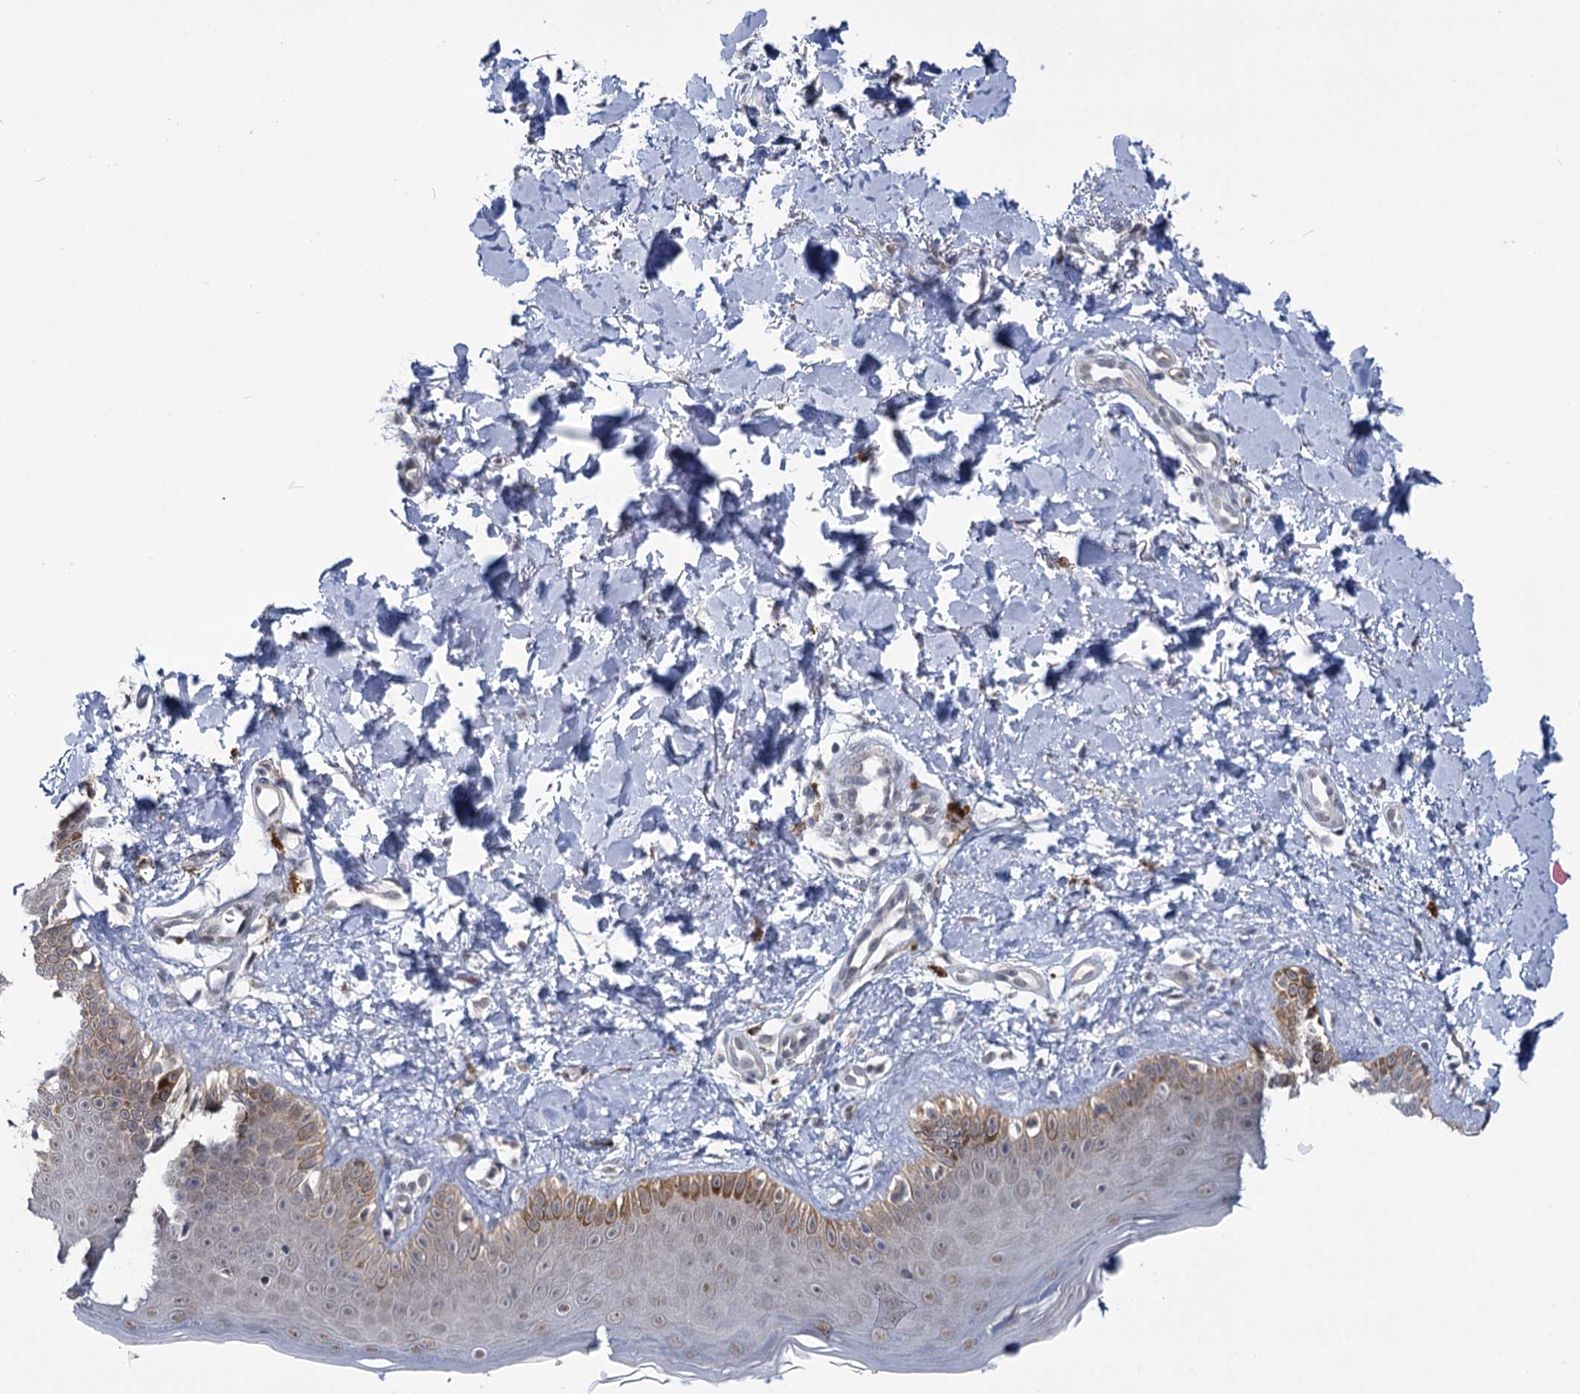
{"staining": {"intensity": "negative", "quantity": "none", "location": "none"}, "tissue": "skin", "cell_type": "Fibroblasts", "image_type": "normal", "snomed": [{"axis": "morphology", "description": "Normal tissue, NOS"}, {"axis": "topography", "description": "Skin"}], "caption": "A high-resolution micrograph shows immunohistochemistry staining of benign skin, which displays no significant expression in fibroblasts.", "gene": "MBLAC2", "patient": {"sex": "male", "age": 52}}